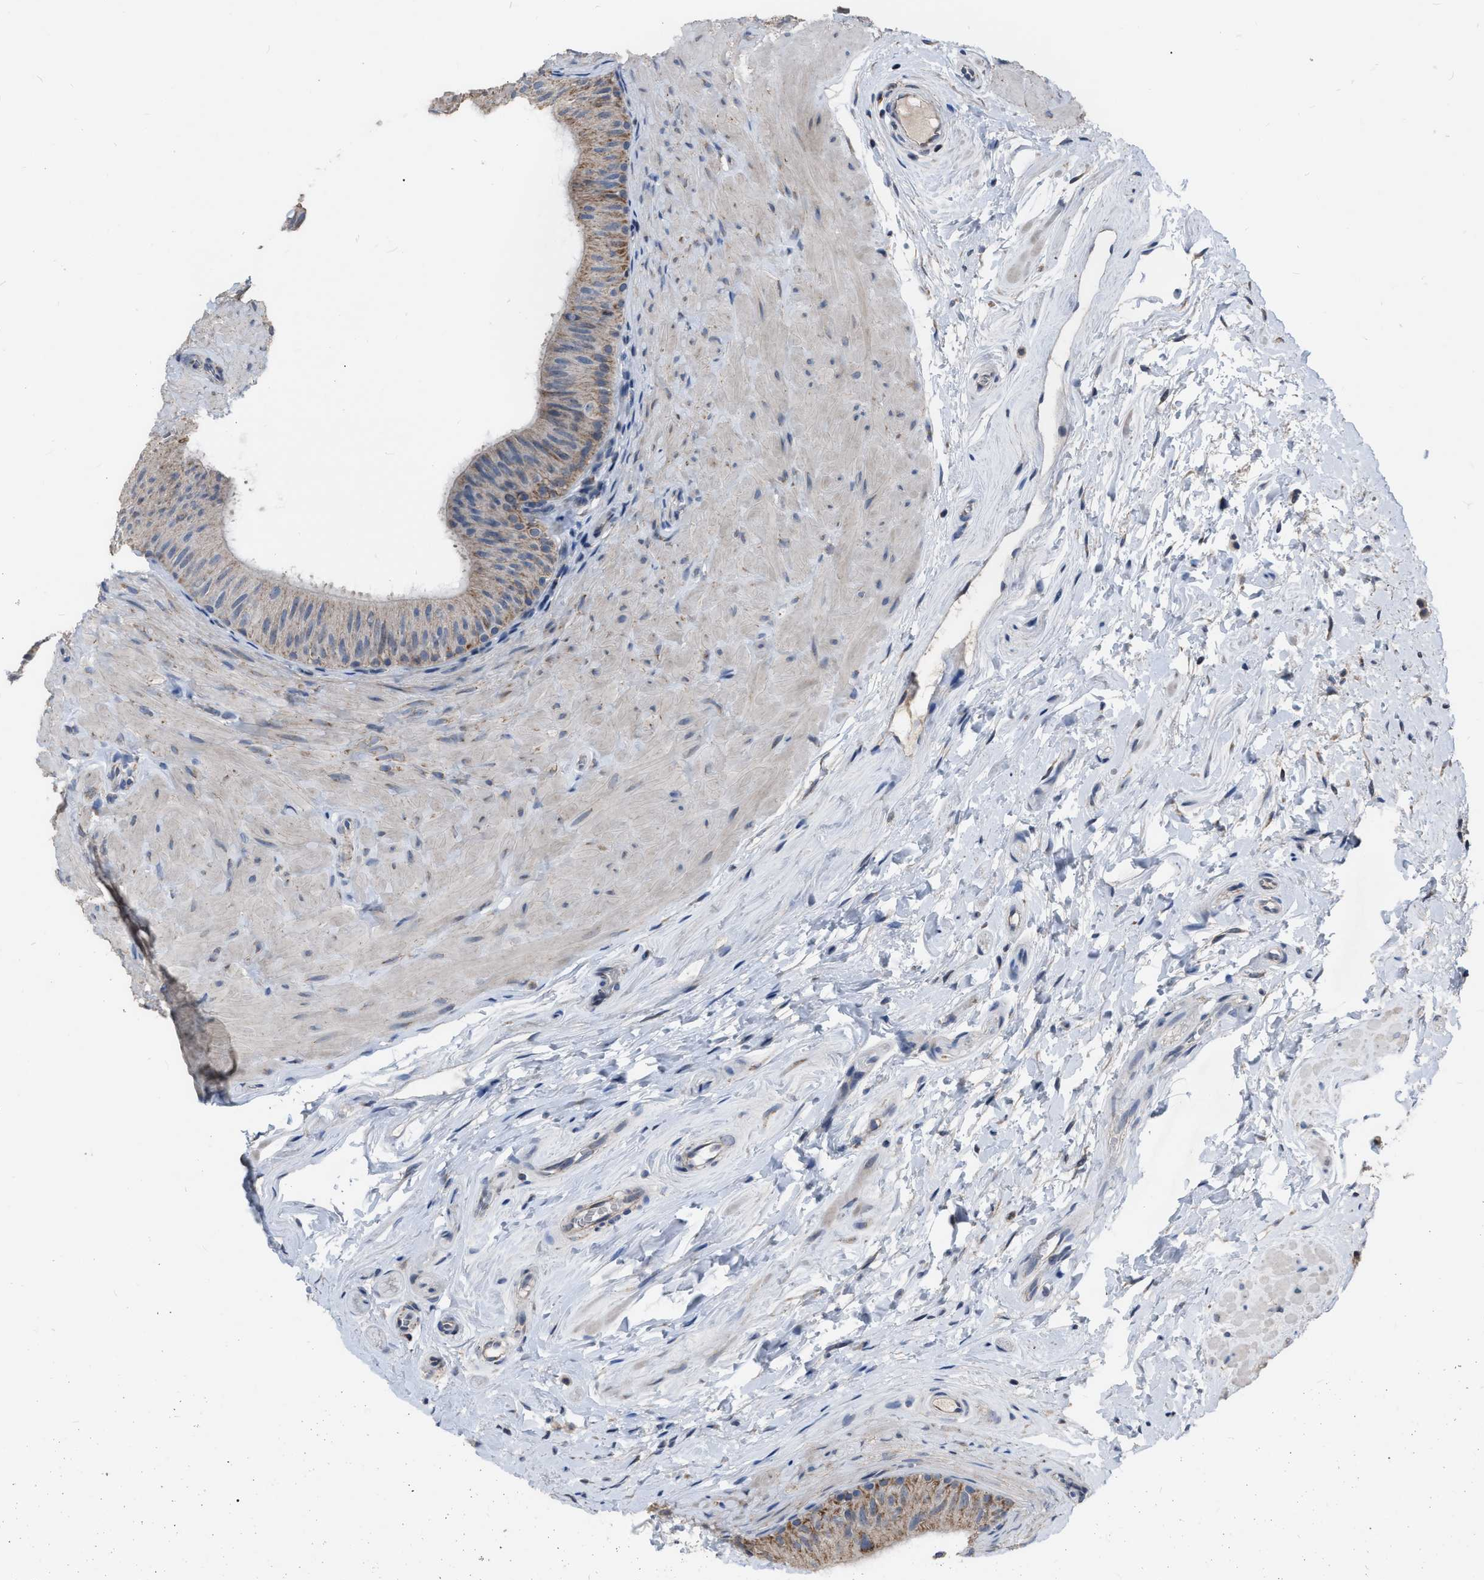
{"staining": {"intensity": "weak", "quantity": "<25%", "location": "cytoplasmic/membranous"}, "tissue": "epididymis", "cell_type": "Glandular cells", "image_type": "normal", "snomed": [{"axis": "morphology", "description": "Normal tissue, NOS"}, {"axis": "topography", "description": "Epididymis"}], "caption": "The image exhibits no significant positivity in glandular cells of epididymis.", "gene": "DDX56", "patient": {"sex": "male", "age": 34}}